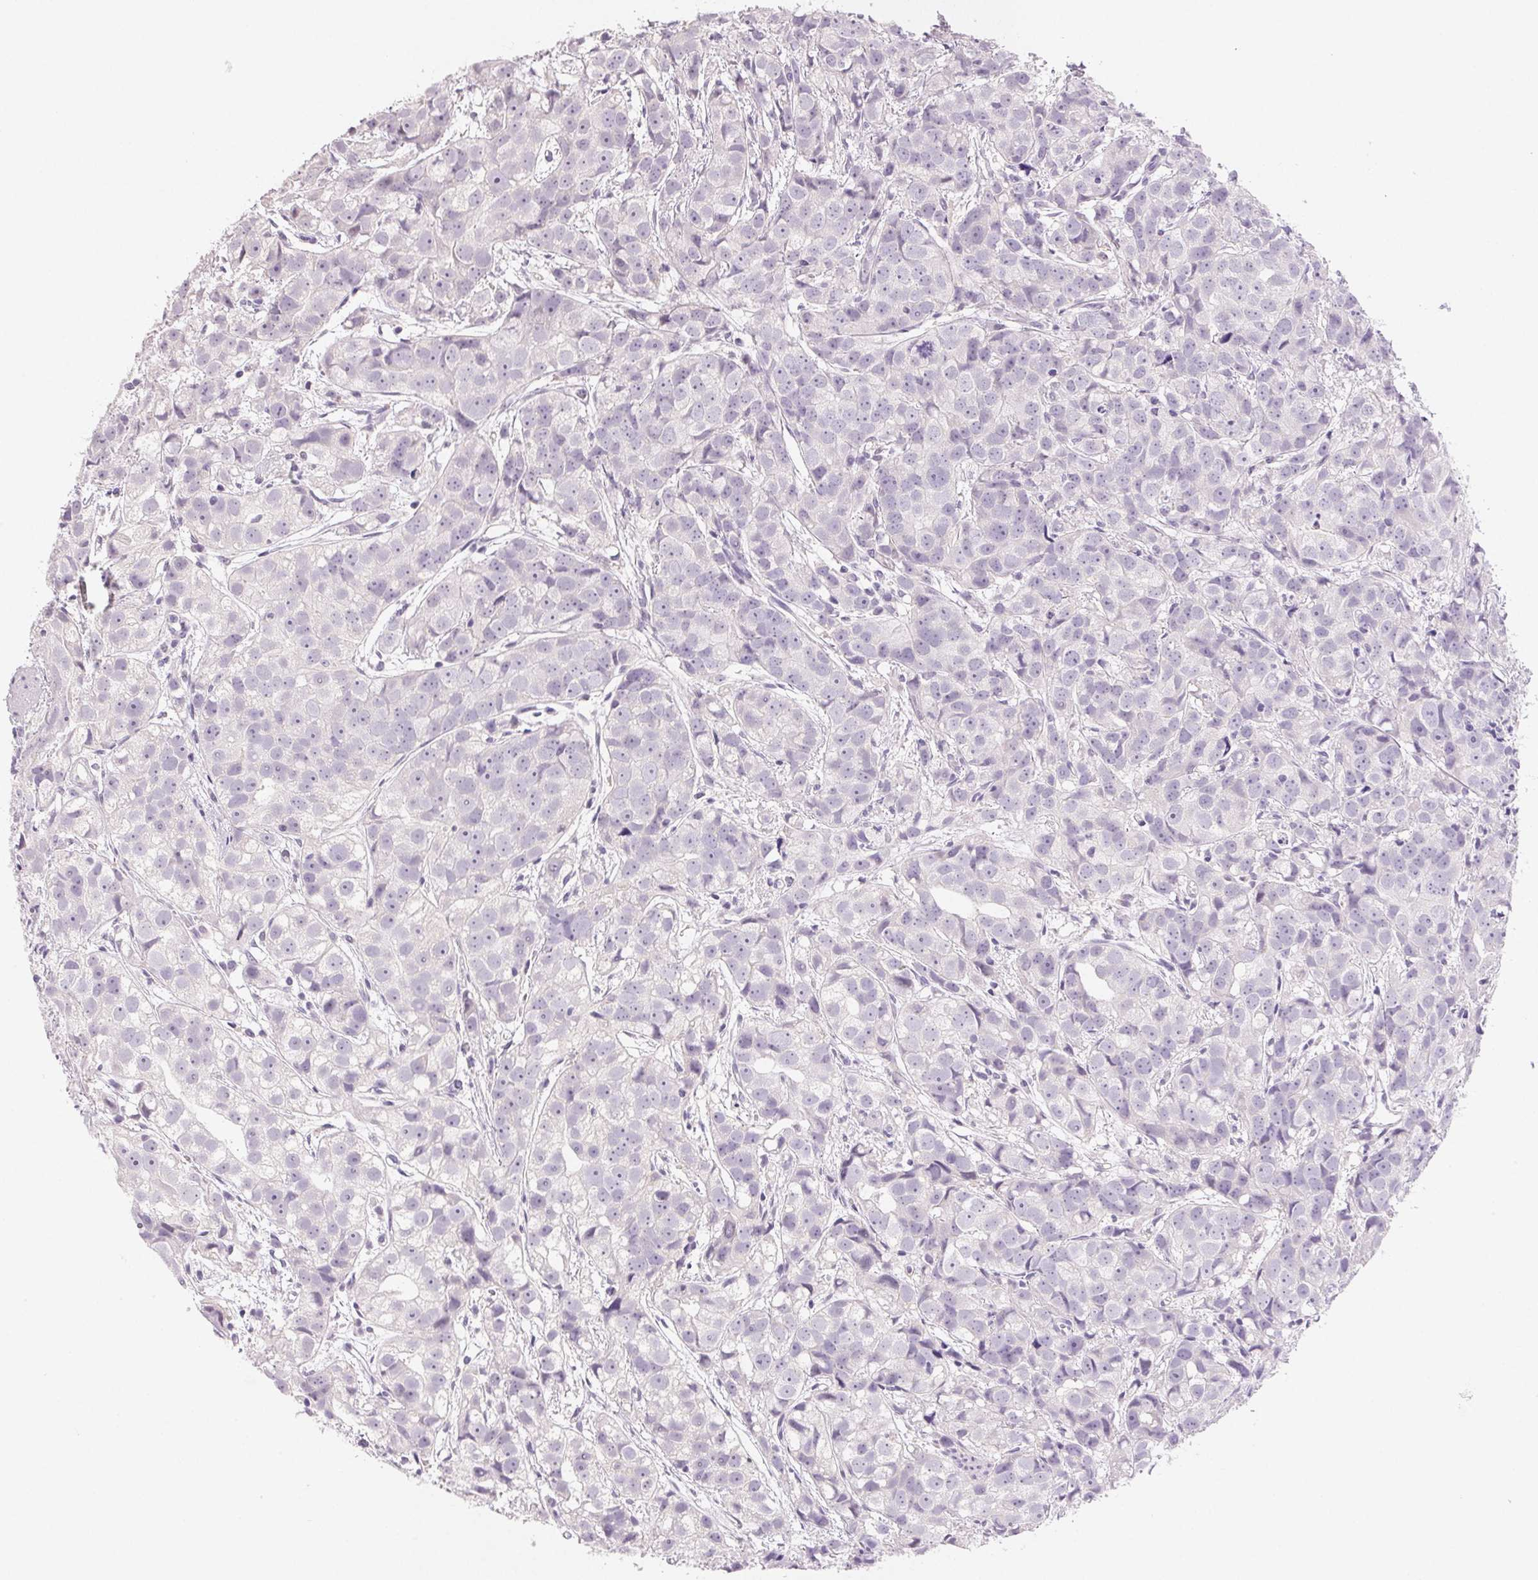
{"staining": {"intensity": "negative", "quantity": "none", "location": "none"}, "tissue": "prostate cancer", "cell_type": "Tumor cells", "image_type": "cancer", "snomed": [{"axis": "morphology", "description": "Adenocarcinoma, High grade"}, {"axis": "topography", "description": "Prostate"}], "caption": "High power microscopy image of an immunohistochemistry image of prostate cancer (adenocarcinoma (high-grade)), revealing no significant staining in tumor cells.", "gene": "BPIFB2", "patient": {"sex": "male", "age": 68}}